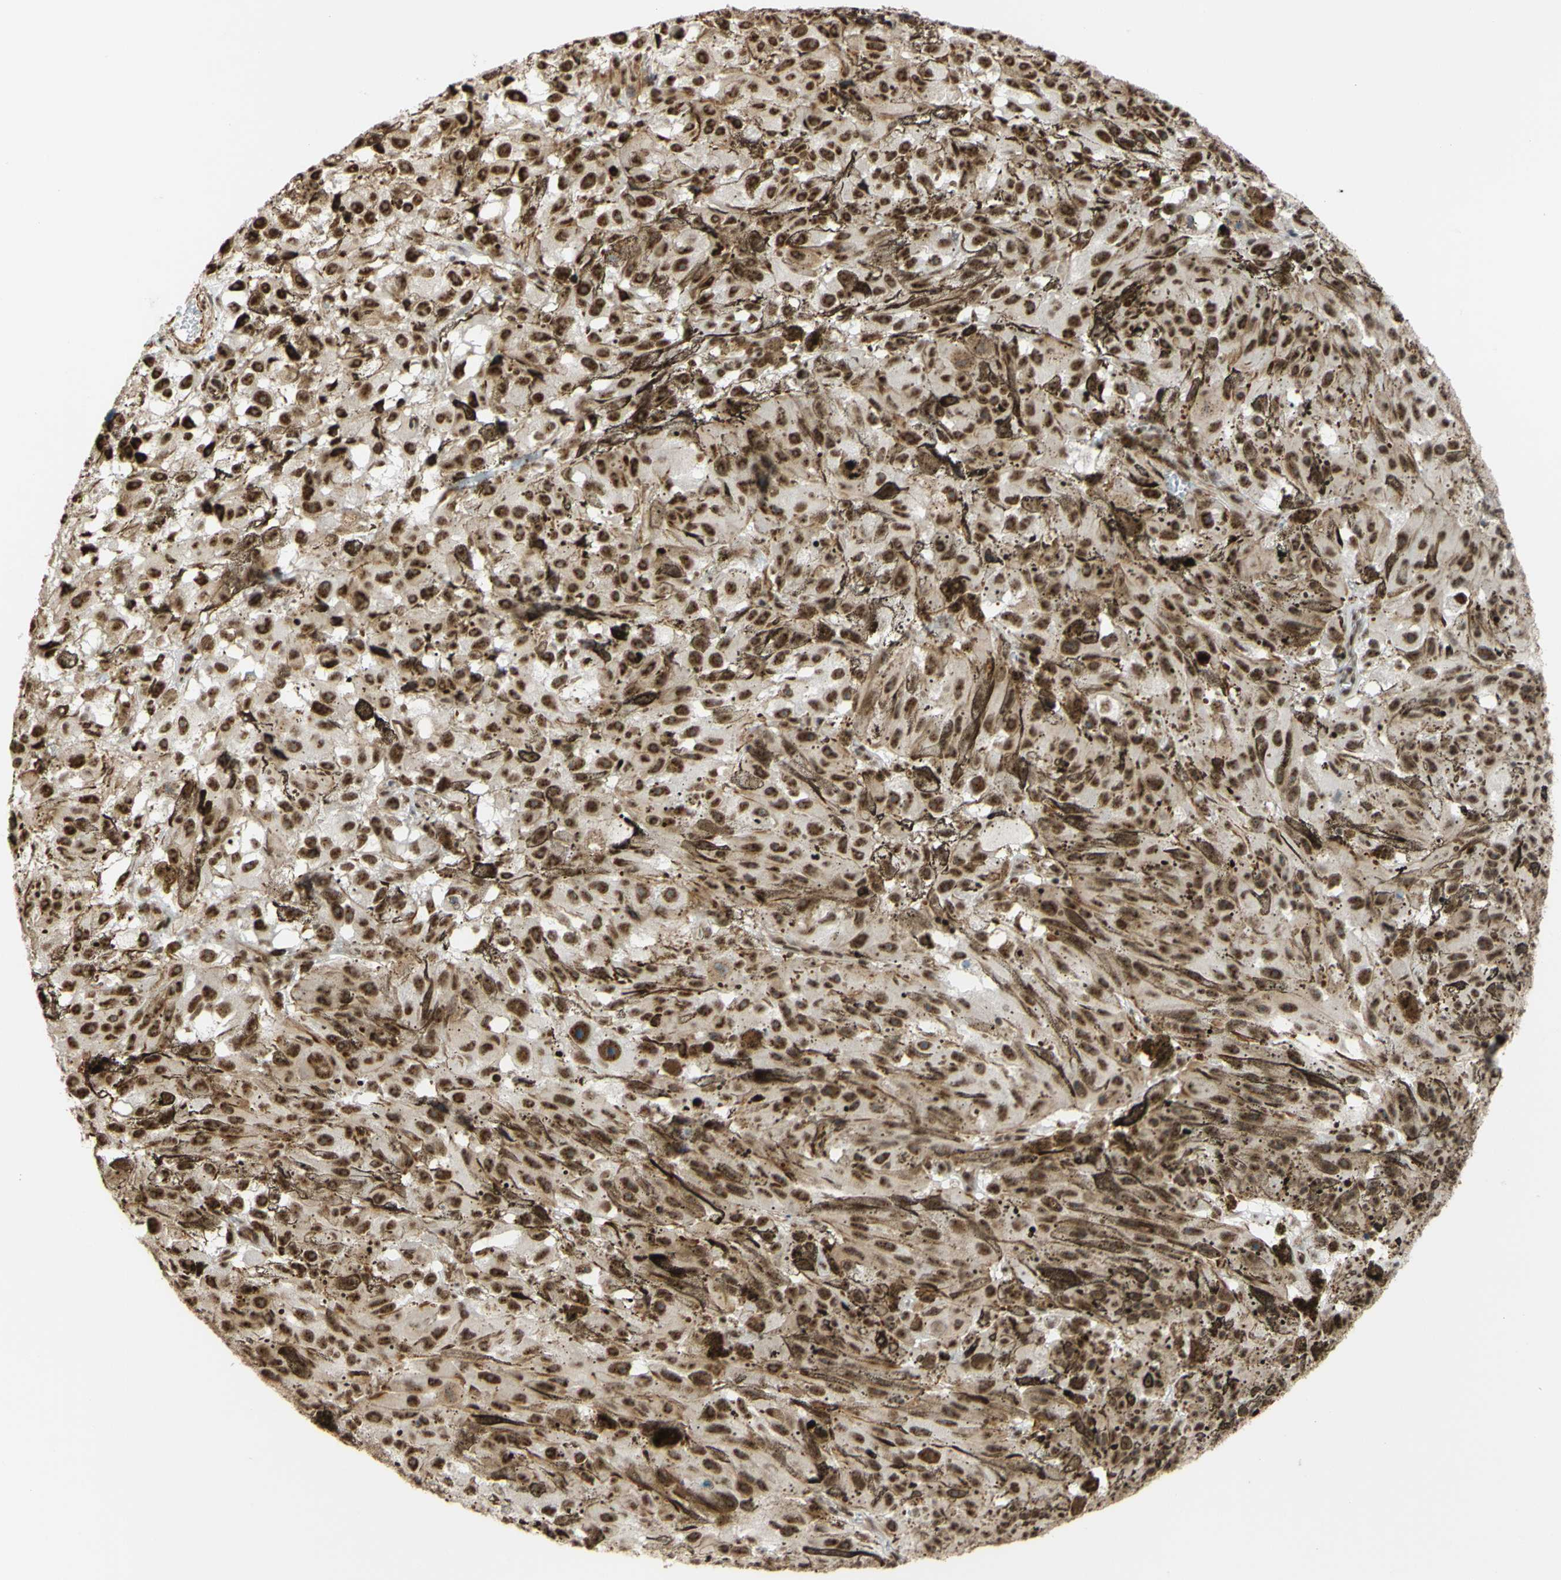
{"staining": {"intensity": "moderate", "quantity": ">75%", "location": "cytoplasmic/membranous,nuclear"}, "tissue": "melanoma", "cell_type": "Tumor cells", "image_type": "cancer", "snomed": [{"axis": "morphology", "description": "Malignant melanoma, NOS"}, {"axis": "topography", "description": "Skin"}], "caption": "Protein expression analysis of human melanoma reveals moderate cytoplasmic/membranous and nuclear positivity in about >75% of tumor cells.", "gene": "SAP18", "patient": {"sex": "female", "age": 104}}